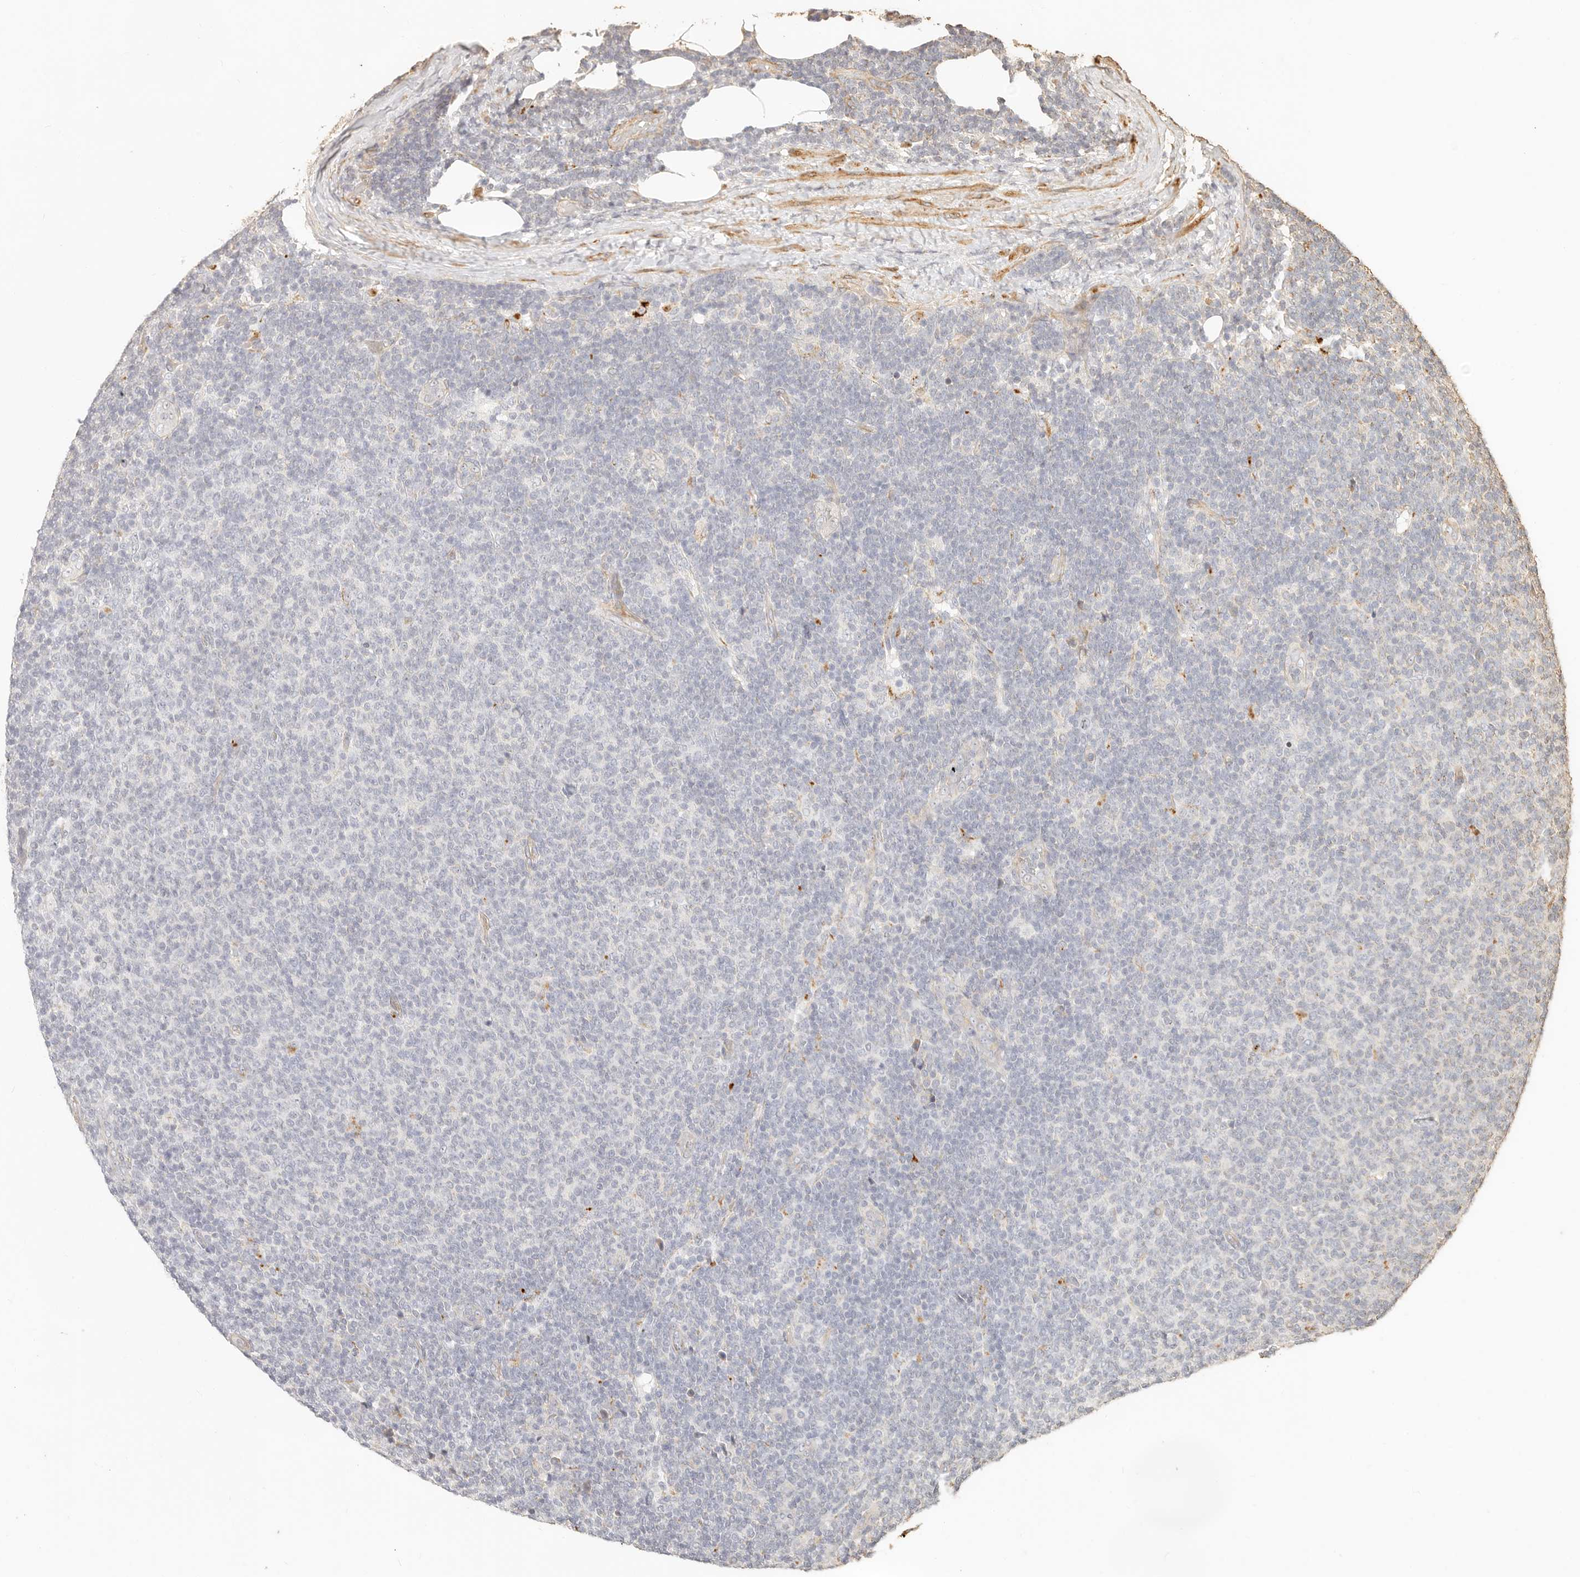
{"staining": {"intensity": "negative", "quantity": "none", "location": "none"}, "tissue": "lymphoma", "cell_type": "Tumor cells", "image_type": "cancer", "snomed": [{"axis": "morphology", "description": "Malignant lymphoma, non-Hodgkin's type, Low grade"}, {"axis": "topography", "description": "Lymph node"}], "caption": "A high-resolution micrograph shows immunohistochemistry (IHC) staining of lymphoma, which exhibits no significant expression in tumor cells. The staining is performed using DAB brown chromogen with nuclei counter-stained in using hematoxylin.", "gene": "PTPN22", "patient": {"sex": "male", "age": 66}}